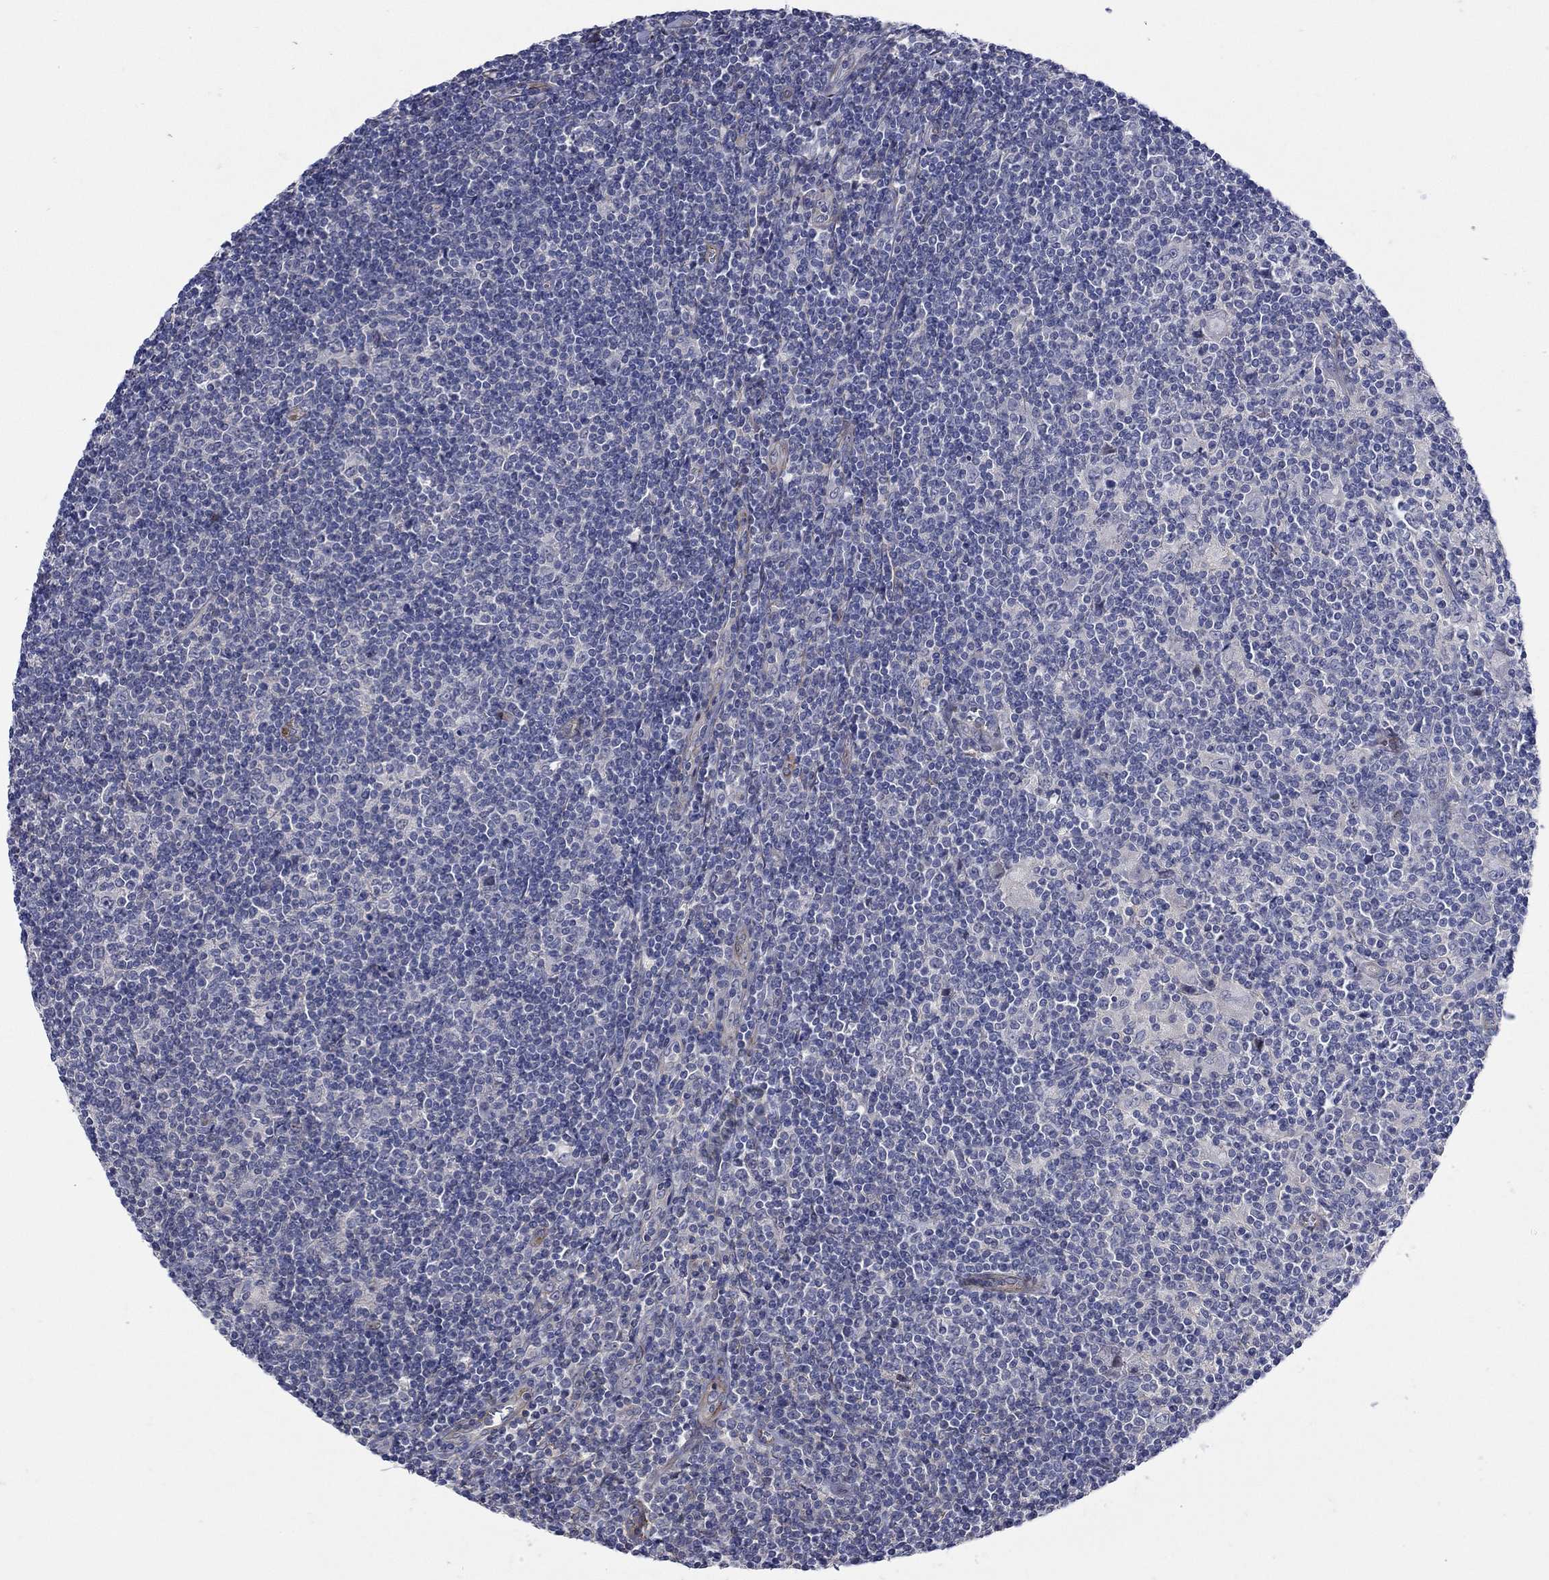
{"staining": {"intensity": "negative", "quantity": "none", "location": "none"}, "tissue": "lymphoma", "cell_type": "Tumor cells", "image_type": "cancer", "snomed": [{"axis": "morphology", "description": "Hodgkin's disease, NOS"}, {"axis": "topography", "description": "Lymph node"}], "caption": "Tumor cells show no significant protein positivity in lymphoma. (Brightfield microscopy of DAB (3,3'-diaminobenzidine) immunohistochemistry (IHC) at high magnification).", "gene": "SCN7A", "patient": {"sex": "male", "age": 40}}